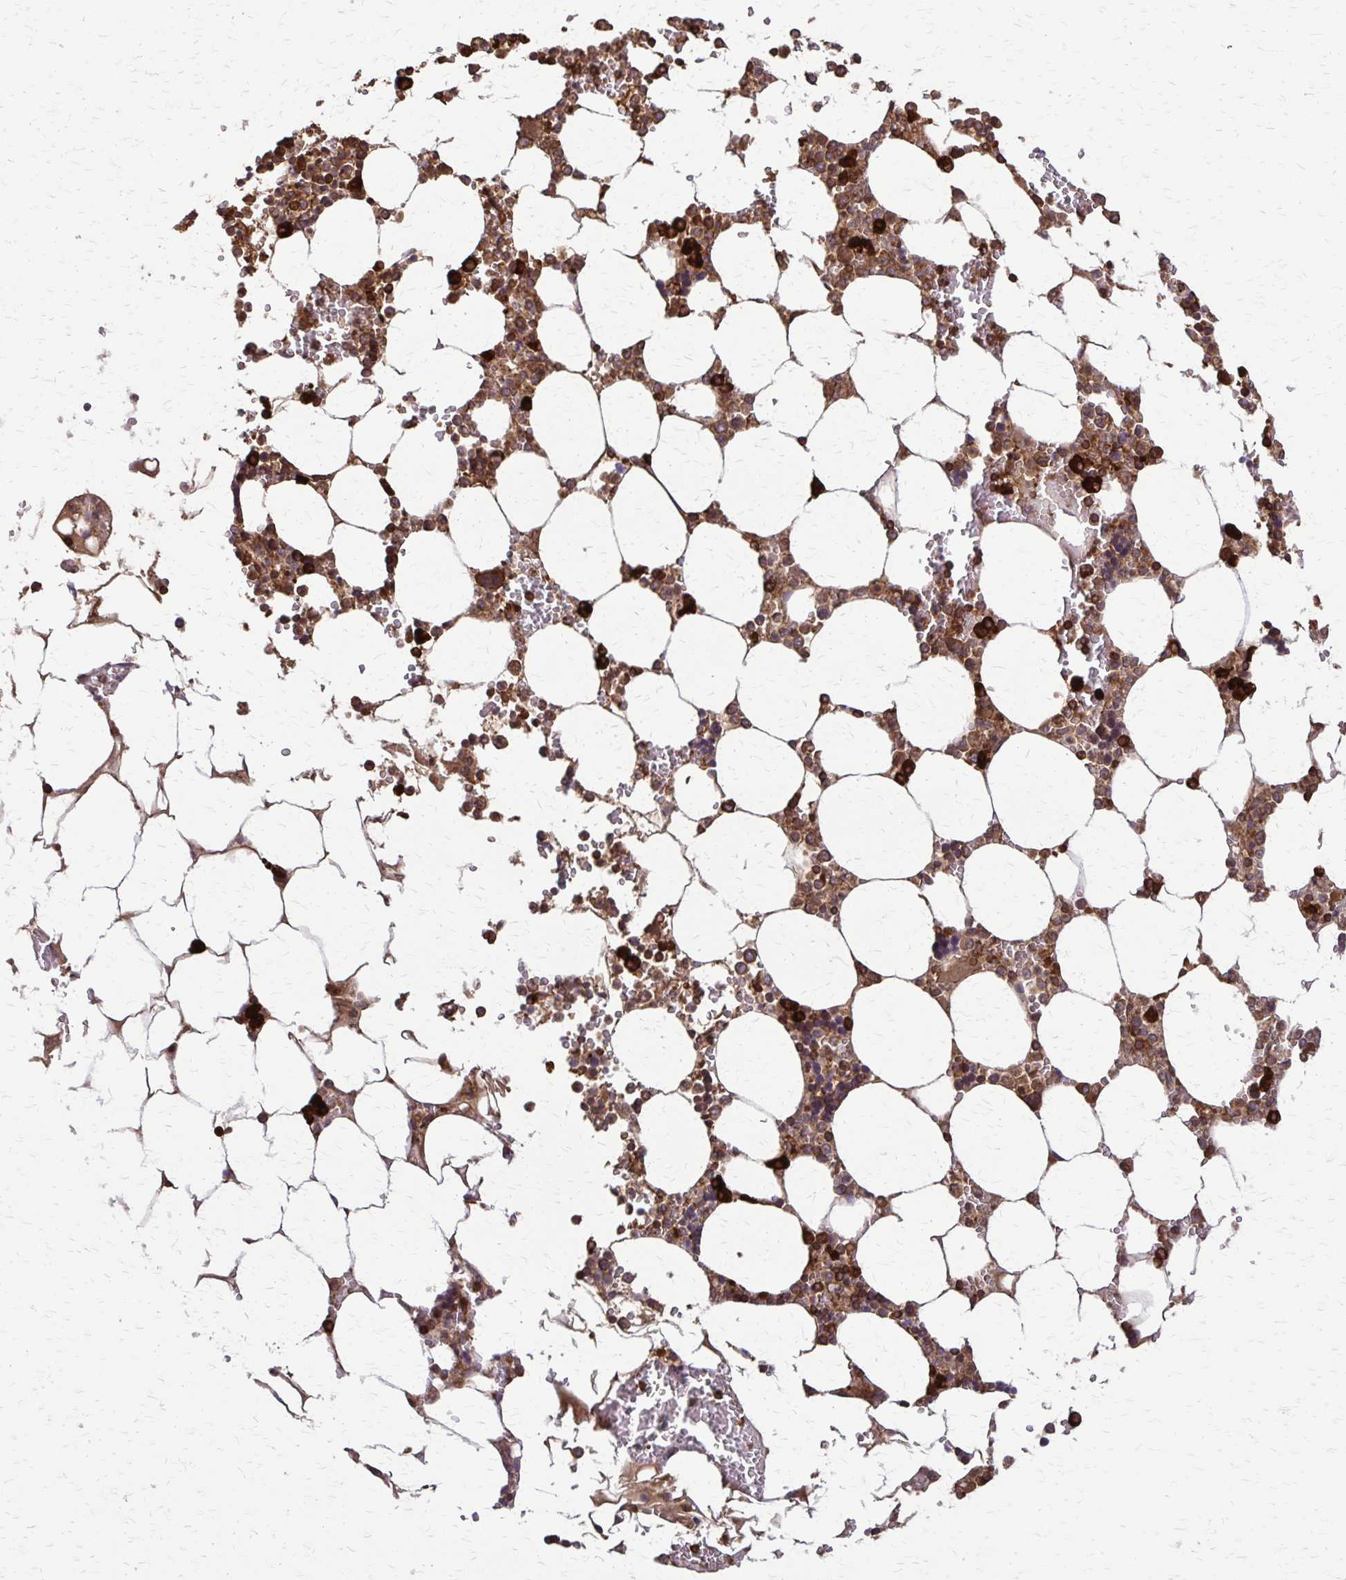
{"staining": {"intensity": "strong", "quantity": "25%-75%", "location": "cytoplasmic/membranous"}, "tissue": "bone marrow", "cell_type": "Hematopoietic cells", "image_type": "normal", "snomed": [{"axis": "morphology", "description": "Normal tissue, NOS"}, {"axis": "topography", "description": "Bone marrow"}], "caption": "Strong cytoplasmic/membranous expression for a protein is identified in approximately 25%-75% of hematopoietic cells of unremarkable bone marrow using IHC.", "gene": "EEF2", "patient": {"sex": "male", "age": 64}}